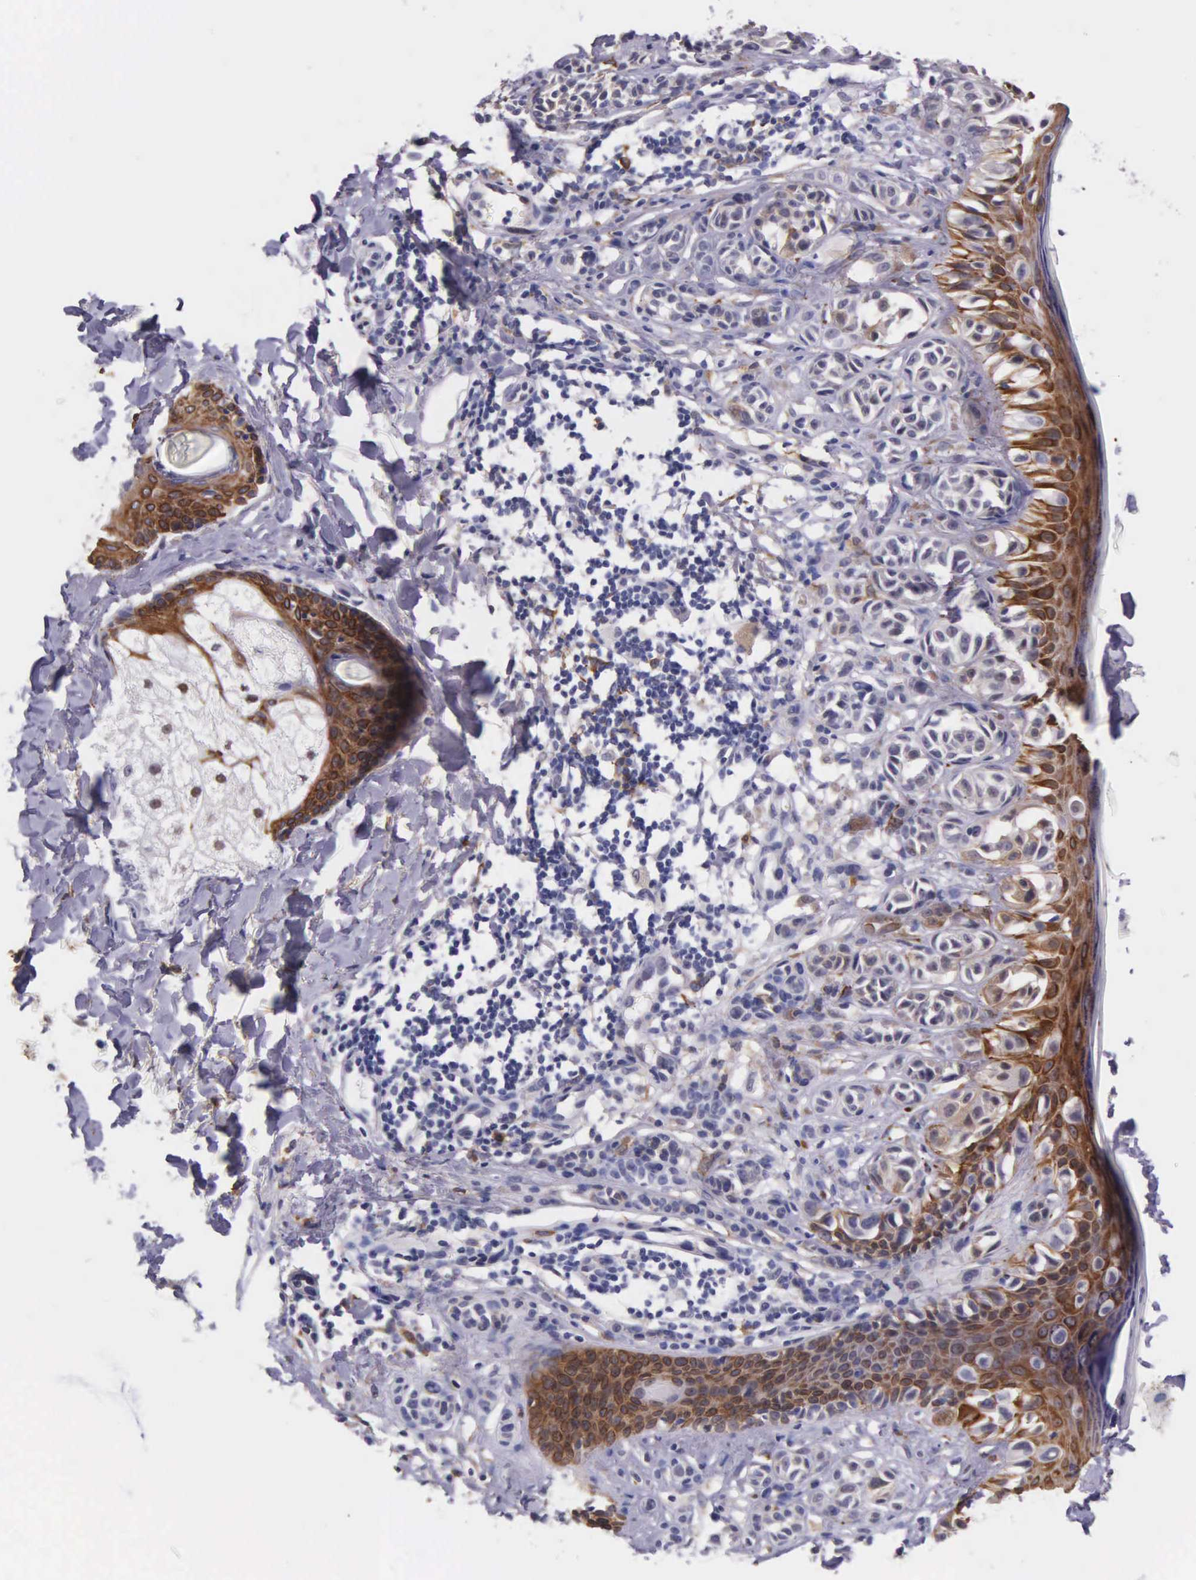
{"staining": {"intensity": "negative", "quantity": "none", "location": "none"}, "tissue": "melanoma", "cell_type": "Tumor cells", "image_type": "cancer", "snomed": [{"axis": "morphology", "description": "Malignant melanoma, NOS"}, {"axis": "topography", "description": "Skin"}], "caption": "Immunohistochemistry of human malignant melanoma demonstrates no expression in tumor cells.", "gene": "AHNAK2", "patient": {"sex": "male", "age": 40}}